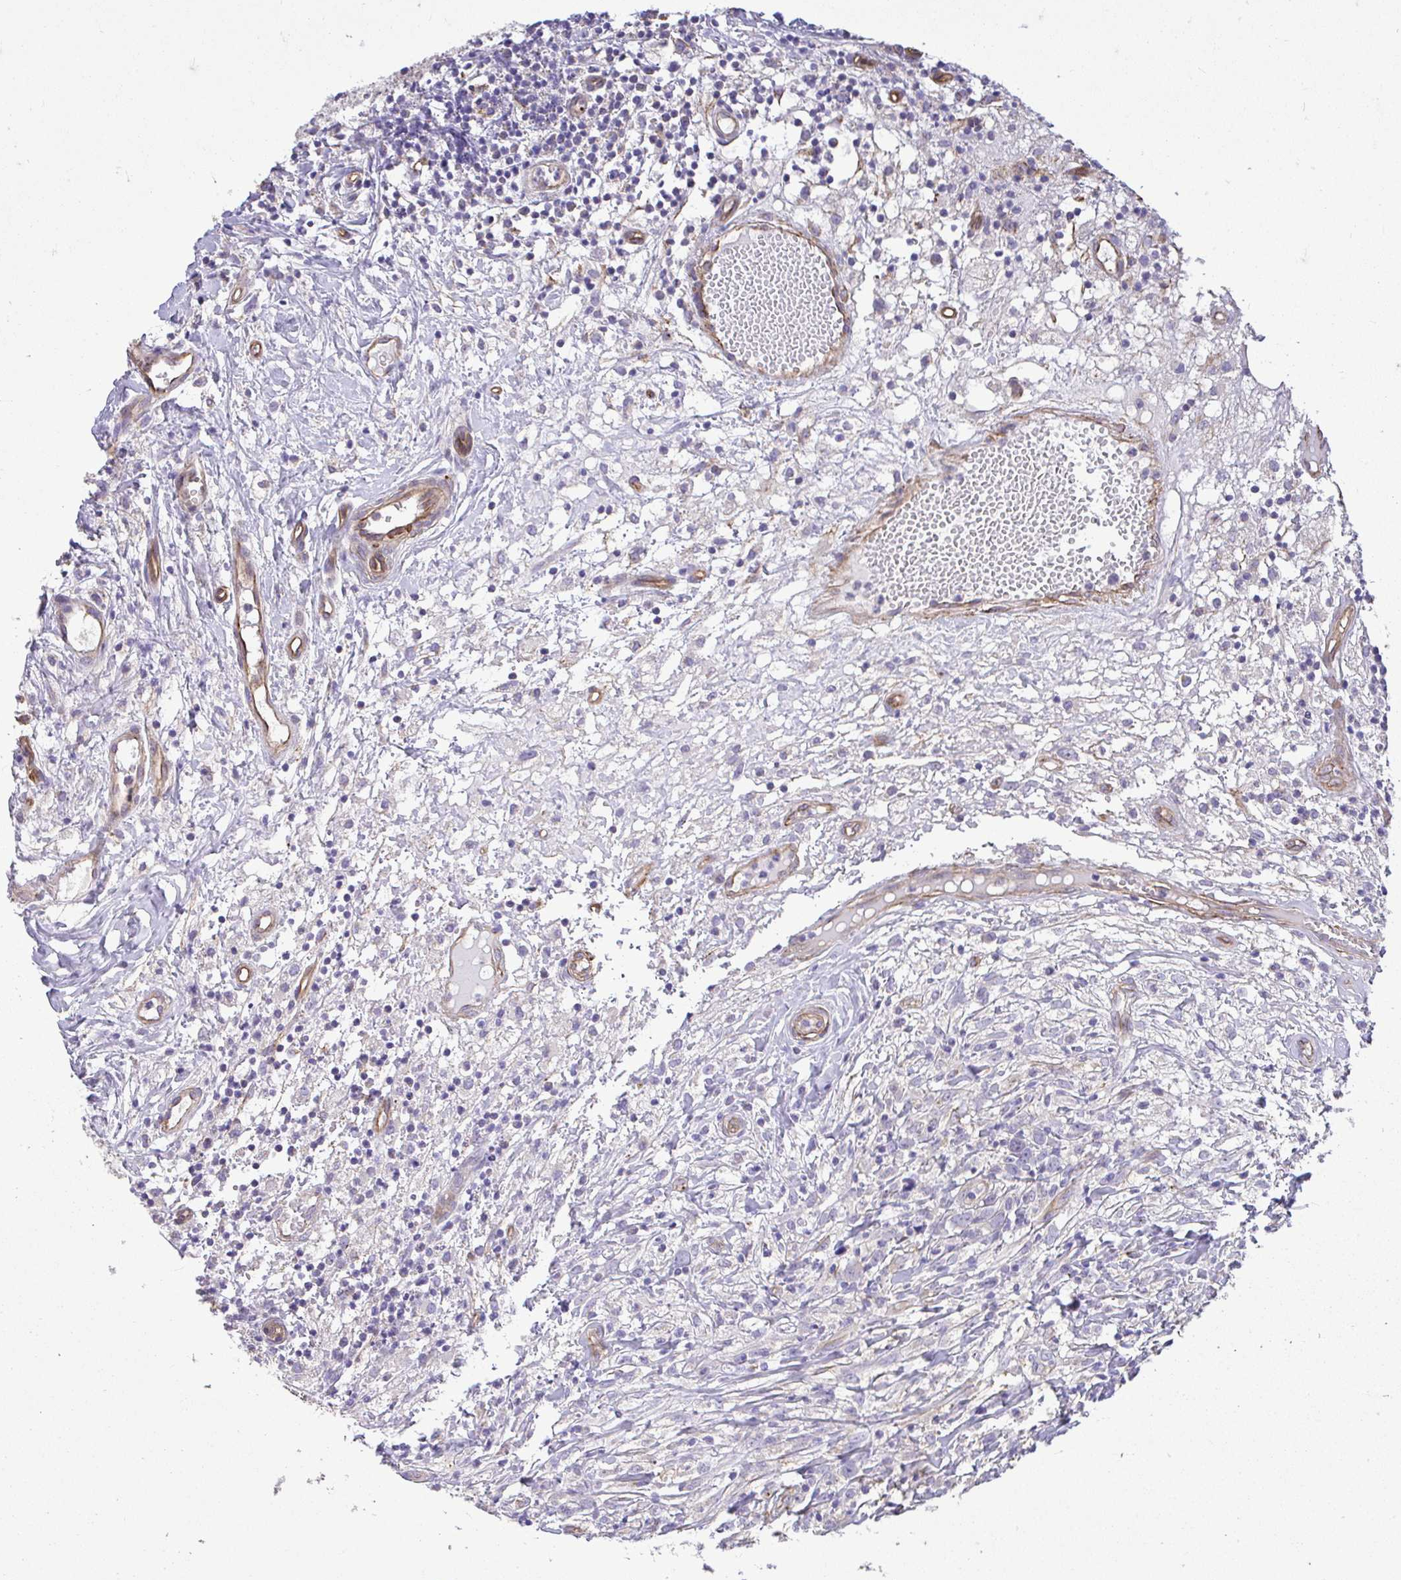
{"staining": {"intensity": "negative", "quantity": "none", "location": "none"}, "tissue": "lymphoma", "cell_type": "Tumor cells", "image_type": "cancer", "snomed": [{"axis": "morphology", "description": "Hodgkin's disease, NOS"}, {"axis": "topography", "description": "No Tissue"}], "caption": "IHC photomicrograph of Hodgkin's disease stained for a protein (brown), which reveals no positivity in tumor cells. (DAB IHC with hematoxylin counter stain).", "gene": "PTPRK", "patient": {"sex": "female", "age": 21}}